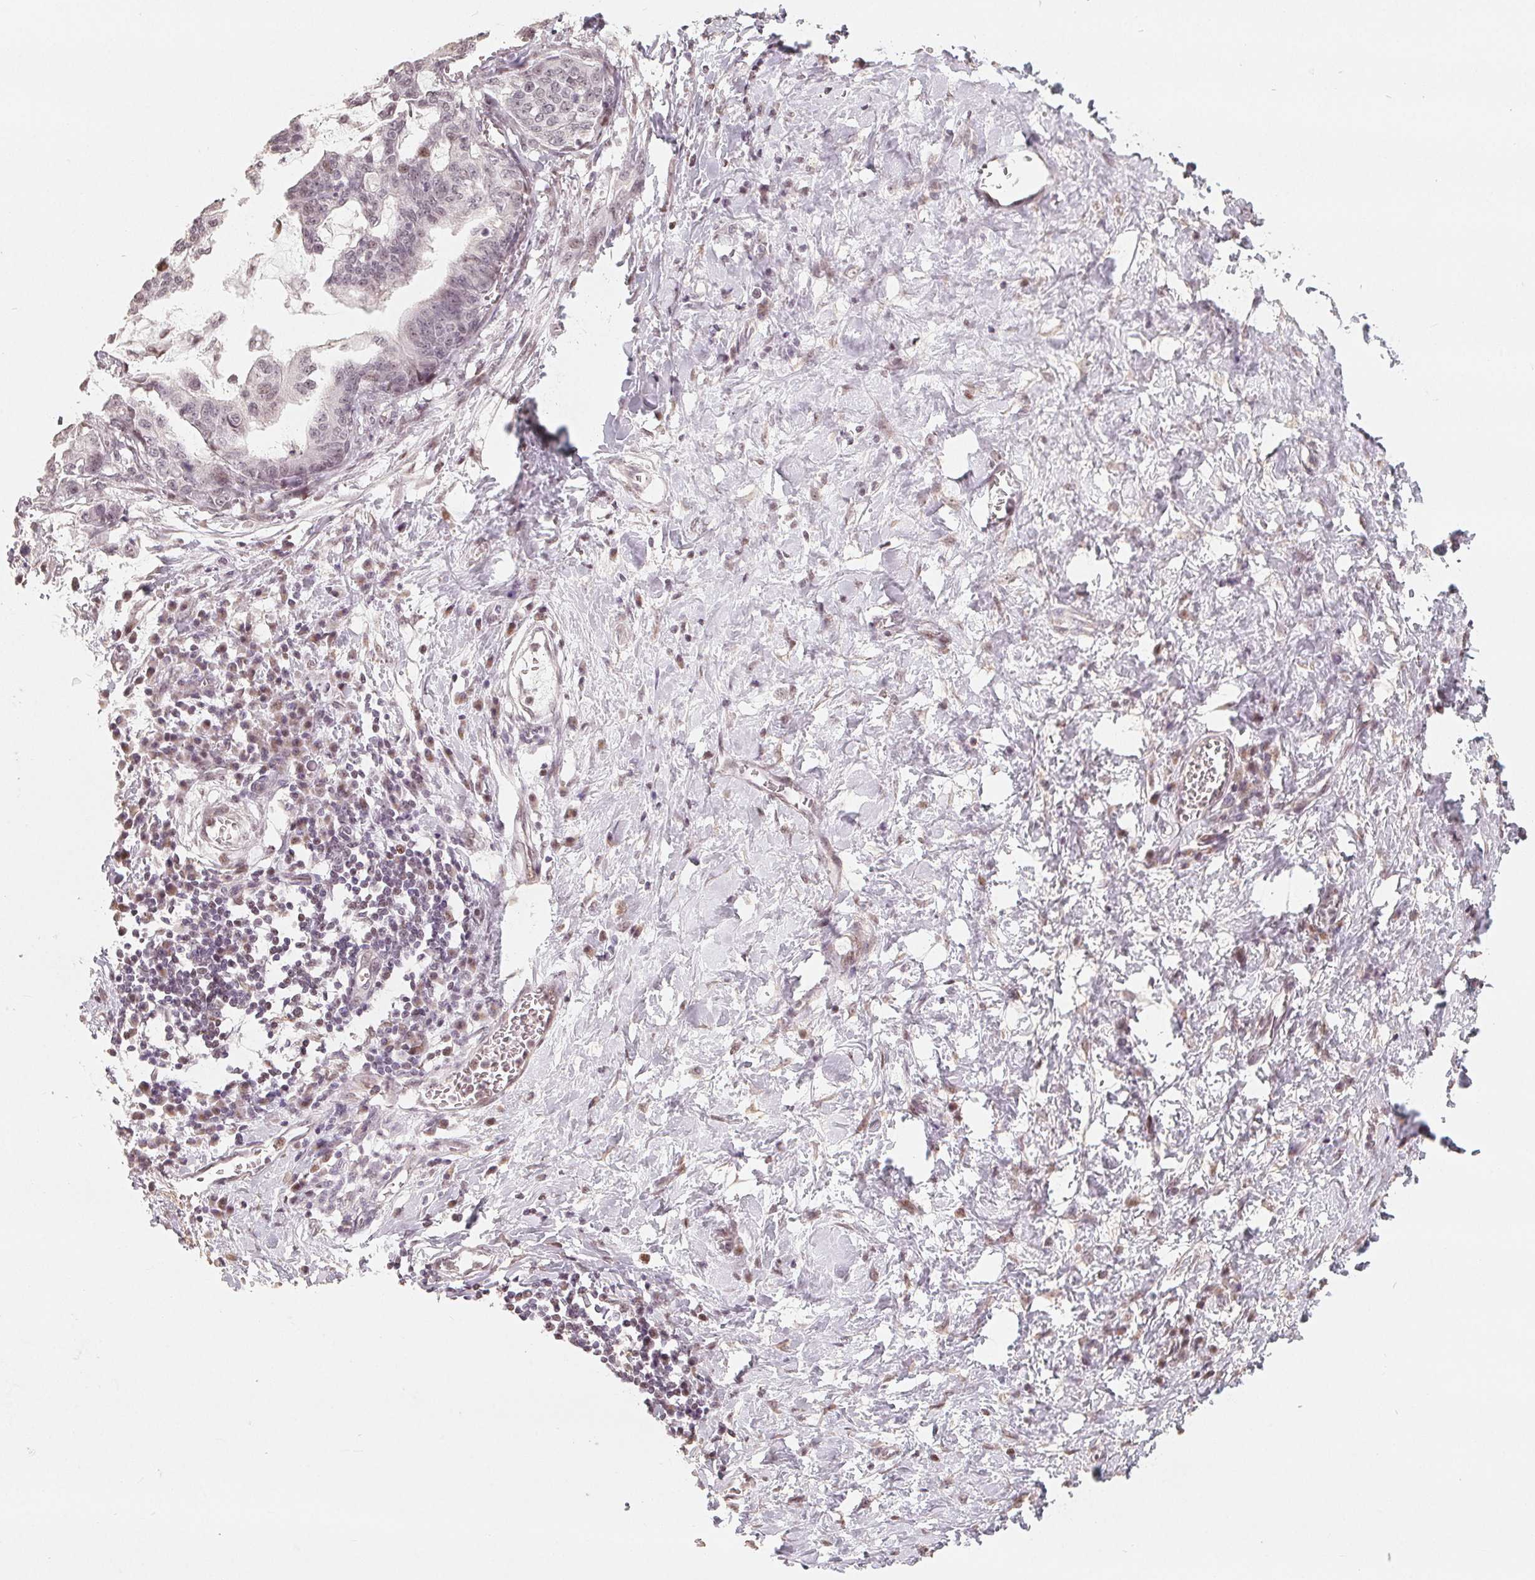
{"staining": {"intensity": "negative", "quantity": "none", "location": "none"}, "tissue": "stomach cancer", "cell_type": "Tumor cells", "image_type": "cancer", "snomed": [{"axis": "morphology", "description": "Normal tissue, NOS"}, {"axis": "morphology", "description": "Adenocarcinoma, NOS"}, {"axis": "topography", "description": "Stomach"}], "caption": "A high-resolution image shows IHC staining of stomach cancer (adenocarcinoma), which reveals no significant staining in tumor cells.", "gene": "CCDC138", "patient": {"sex": "female", "age": 64}}